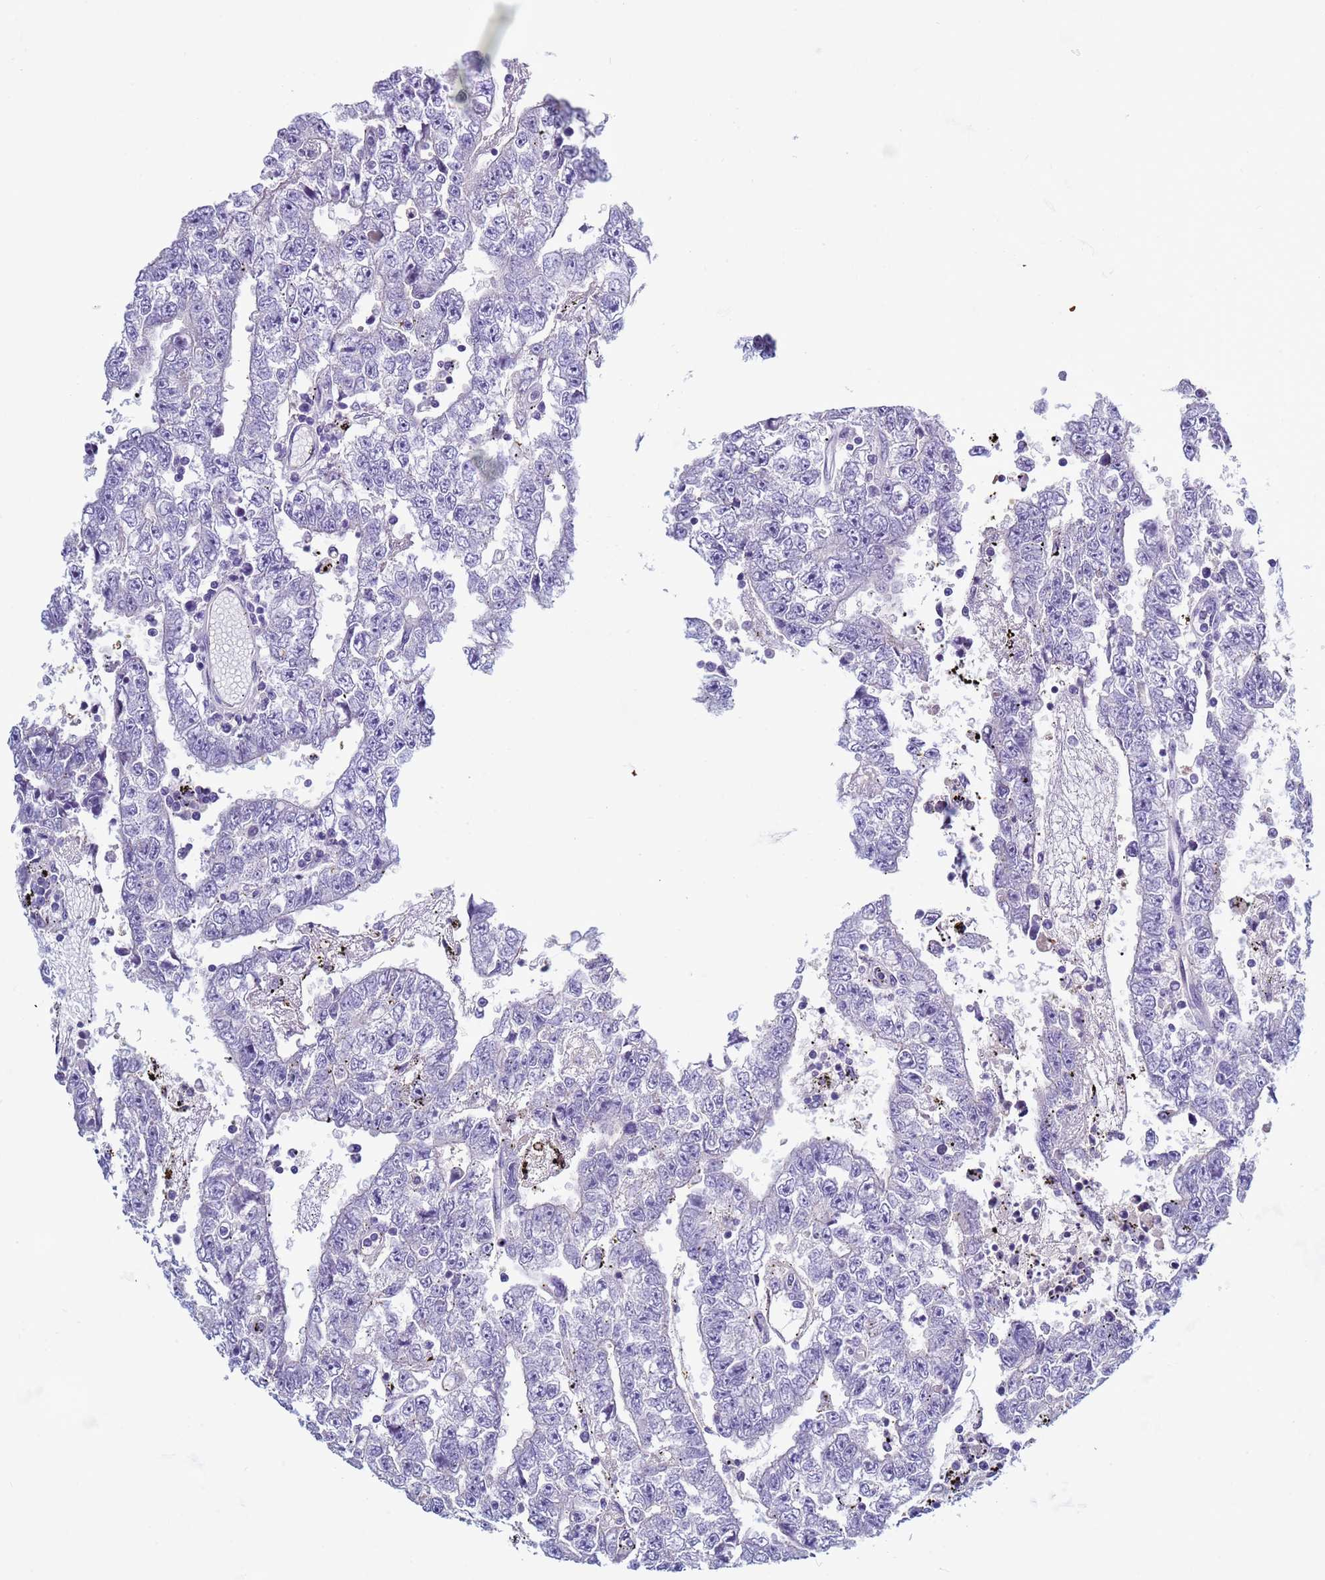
{"staining": {"intensity": "negative", "quantity": "none", "location": "none"}, "tissue": "testis cancer", "cell_type": "Tumor cells", "image_type": "cancer", "snomed": [{"axis": "morphology", "description": "Carcinoma, Embryonal, NOS"}, {"axis": "topography", "description": "Testis"}], "caption": "The micrograph shows no staining of tumor cells in embryonal carcinoma (testis). (Immunohistochemistry, brightfield microscopy, high magnification).", "gene": "TRIM51", "patient": {"sex": "male", "age": 25}}